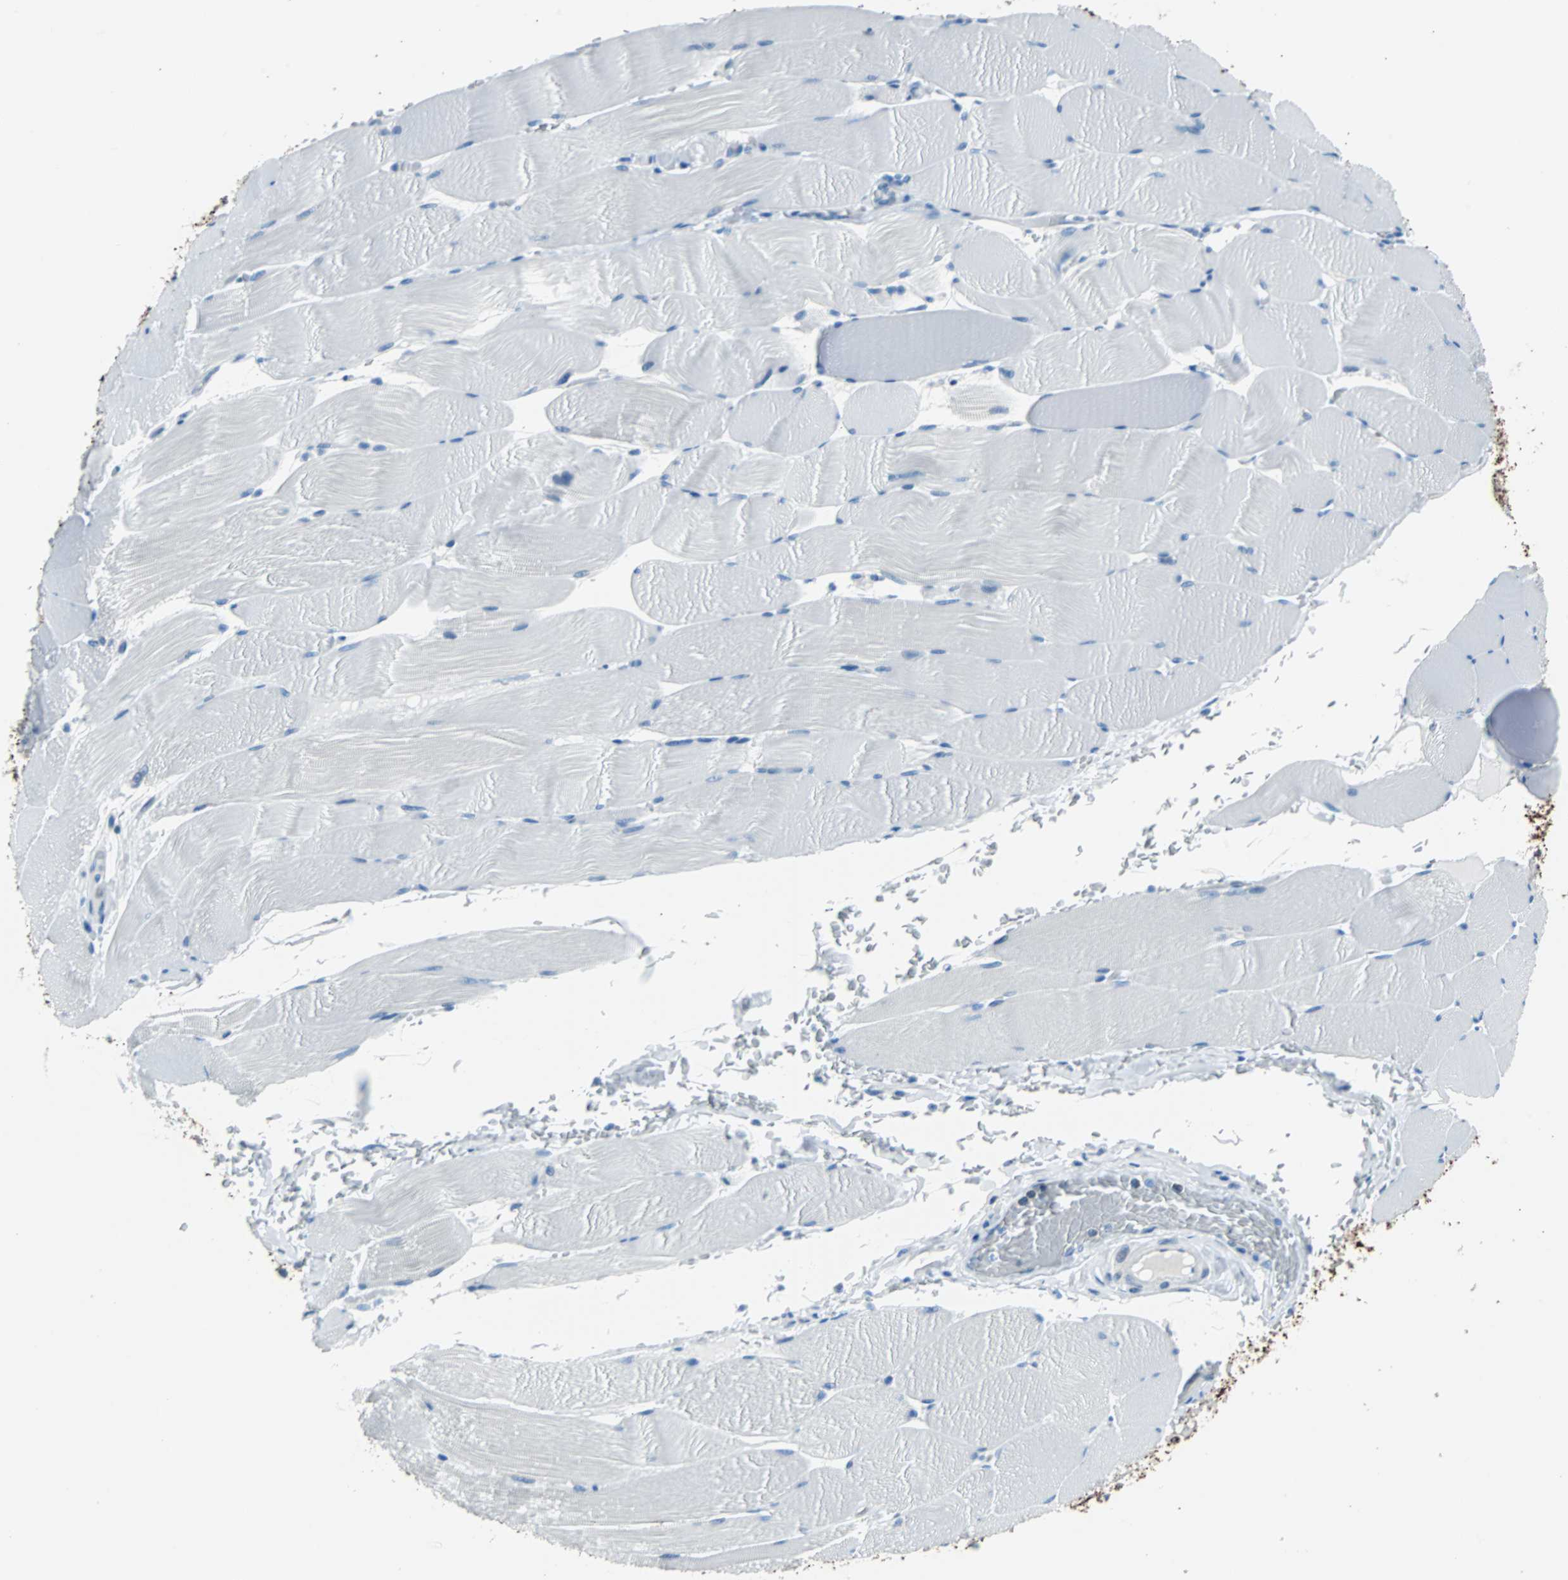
{"staining": {"intensity": "negative", "quantity": "none", "location": "none"}, "tissue": "skeletal muscle", "cell_type": "Myocytes", "image_type": "normal", "snomed": [{"axis": "morphology", "description": "Normal tissue, NOS"}, {"axis": "topography", "description": "Skeletal muscle"}], "caption": "Protein analysis of benign skeletal muscle exhibits no significant positivity in myocytes.", "gene": "KRT7", "patient": {"sex": "male", "age": 62}}